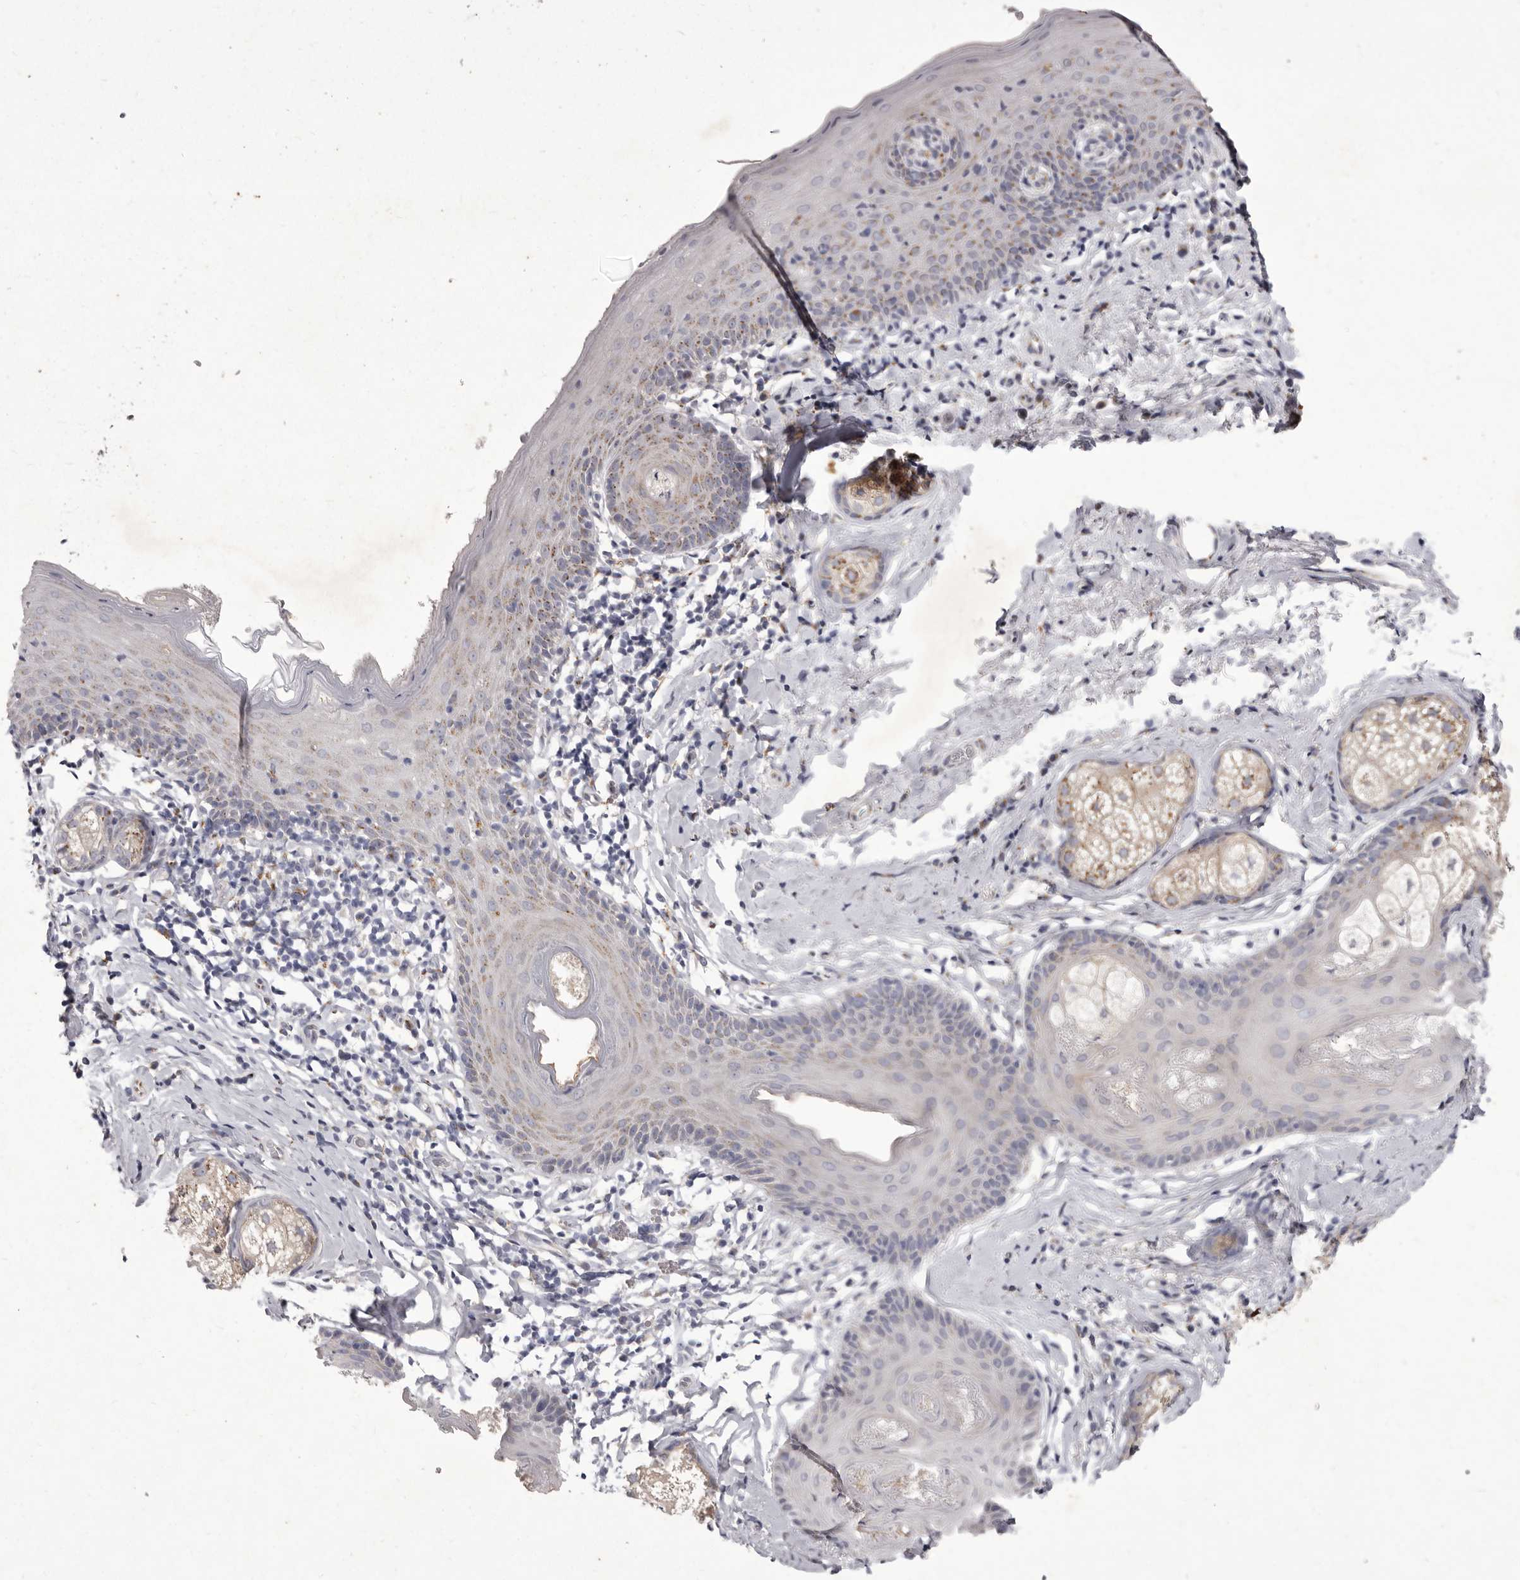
{"staining": {"intensity": "weak", "quantity": "25%-75%", "location": "cytoplasmic/membranous"}, "tissue": "skin", "cell_type": "Epidermal cells", "image_type": "normal", "snomed": [{"axis": "morphology", "description": "Normal tissue, NOS"}, {"axis": "topography", "description": "Vulva"}], "caption": "Epidermal cells reveal low levels of weak cytoplasmic/membranous expression in about 25%-75% of cells in benign skin. (DAB = brown stain, brightfield microscopy at high magnification).", "gene": "P2RX6", "patient": {"sex": "female", "age": 66}}